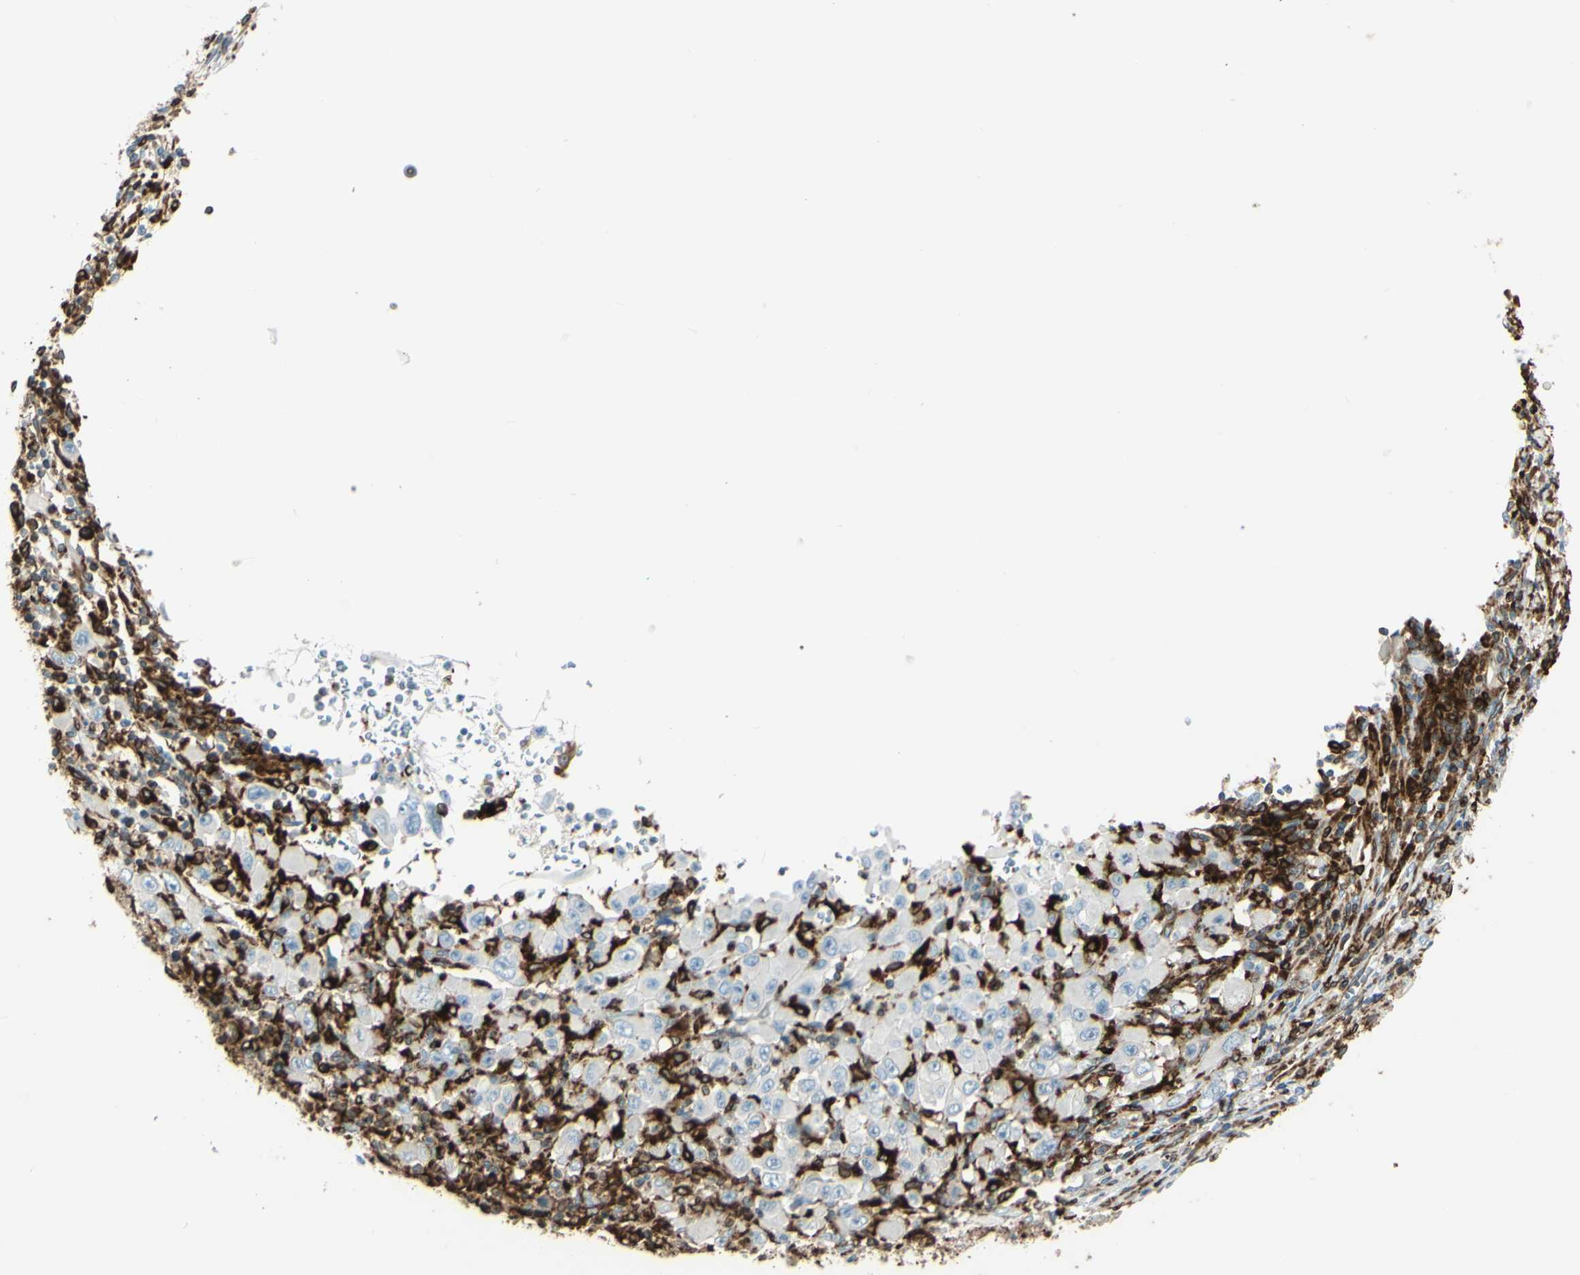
{"staining": {"intensity": "strong", "quantity": ">75%", "location": "cytoplasmic/membranous"}, "tissue": "melanoma", "cell_type": "Tumor cells", "image_type": "cancer", "snomed": [{"axis": "morphology", "description": "Malignant melanoma, Metastatic site"}, {"axis": "topography", "description": "Skin"}], "caption": "Protein expression by immunohistochemistry (IHC) displays strong cytoplasmic/membranous staining in about >75% of tumor cells in melanoma. (IHC, brightfield microscopy, high magnification).", "gene": "CD74", "patient": {"sex": "female", "age": 56}}